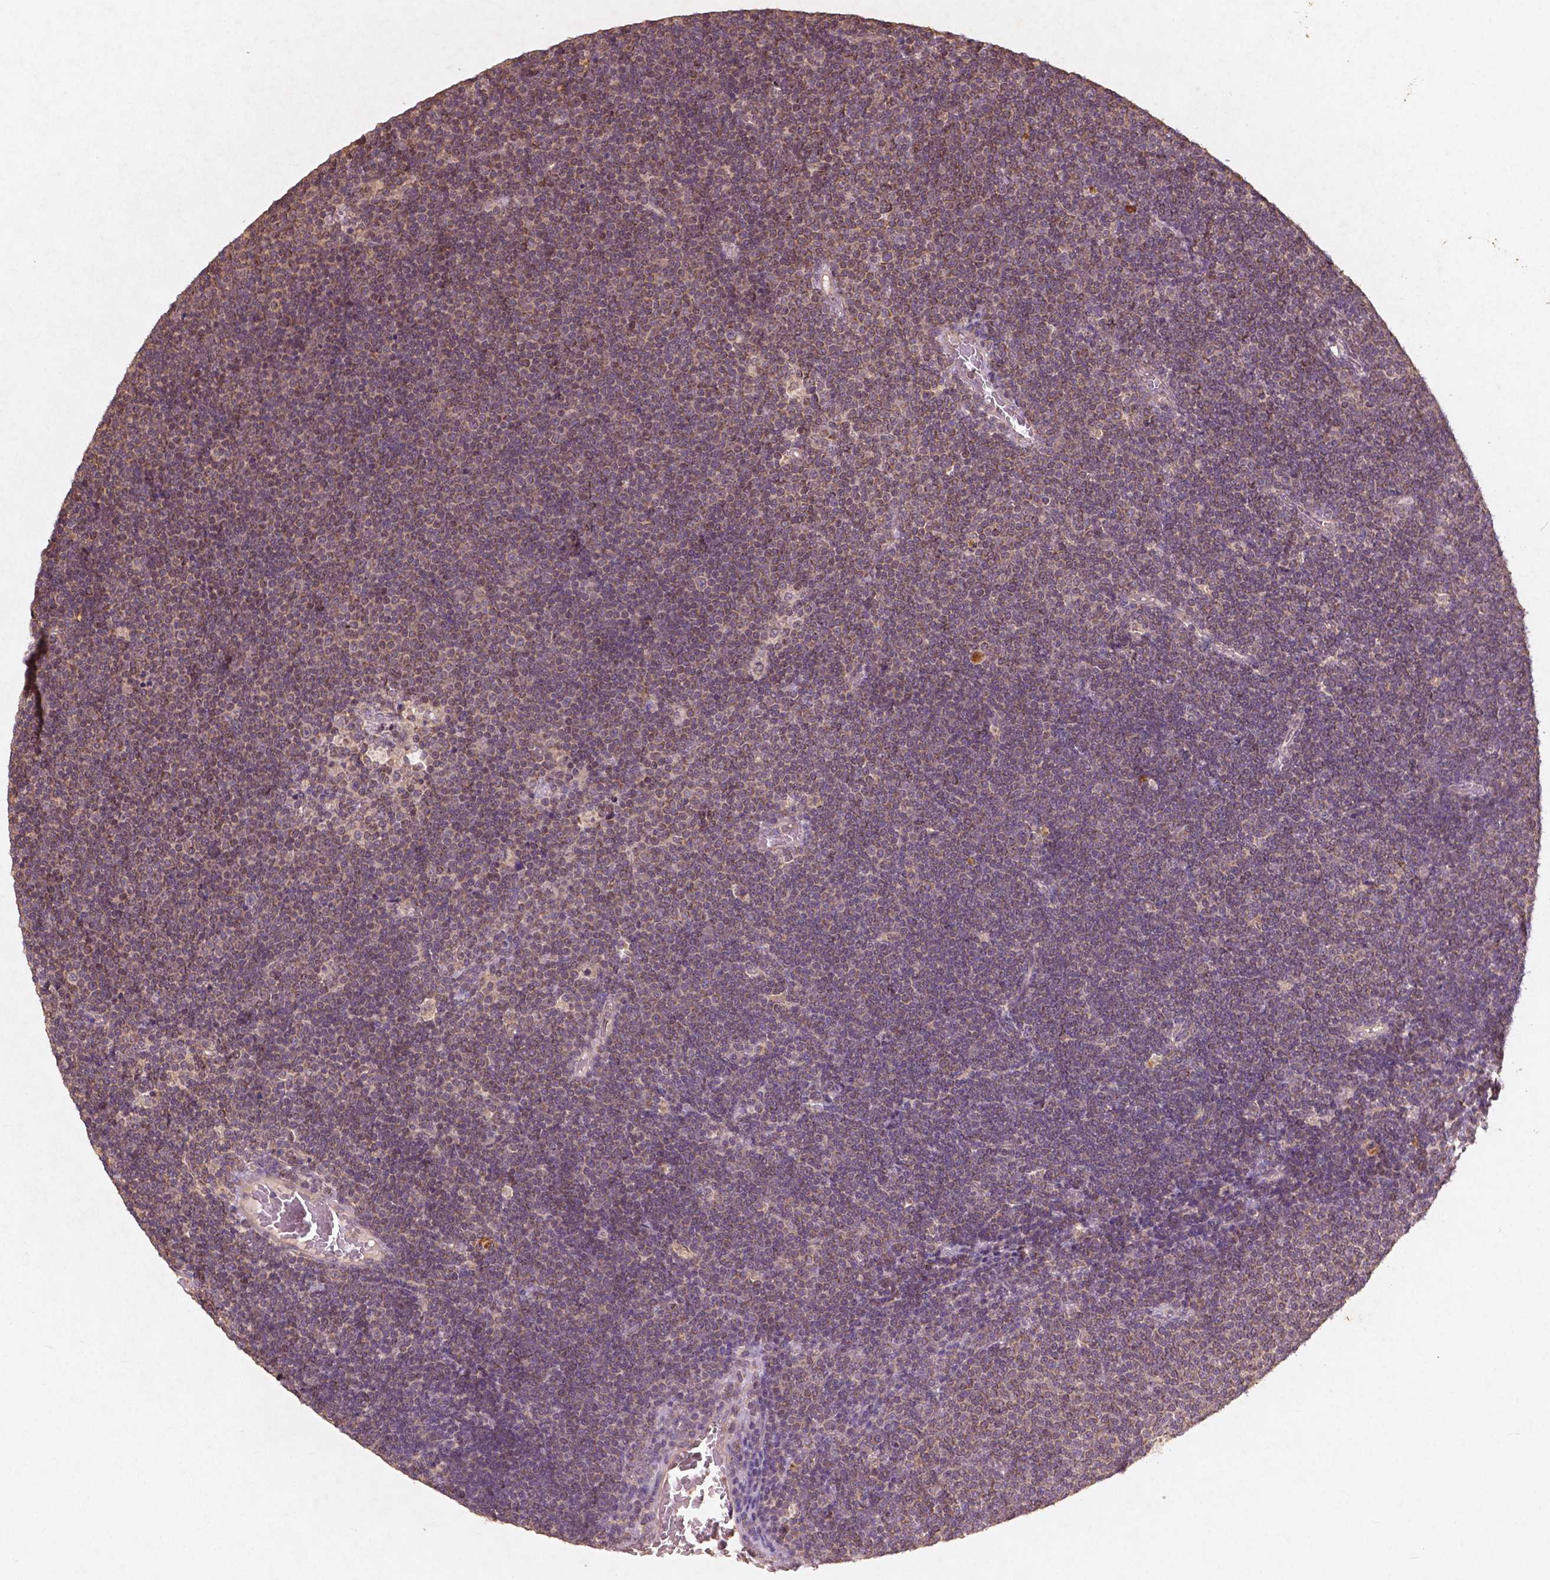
{"staining": {"intensity": "weak", "quantity": ">75%", "location": "cytoplasmic/membranous"}, "tissue": "lymphoma", "cell_type": "Tumor cells", "image_type": "cancer", "snomed": [{"axis": "morphology", "description": "Malignant lymphoma, non-Hodgkin's type, Low grade"}, {"axis": "topography", "description": "Brain"}], "caption": "A brown stain shows weak cytoplasmic/membranous staining of a protein in malignant lymphoma, non-Hodgkin's type (low-grade) tumor cells. The staining is performed using DAB (3,3'-diaminobenzidine) brown chromogen to label protein expression. The nuclei are counter-stained blue using hematoxylin.", "gene": "ST6GALNAC5", "patient": {"sex": "female", "age": 66}}